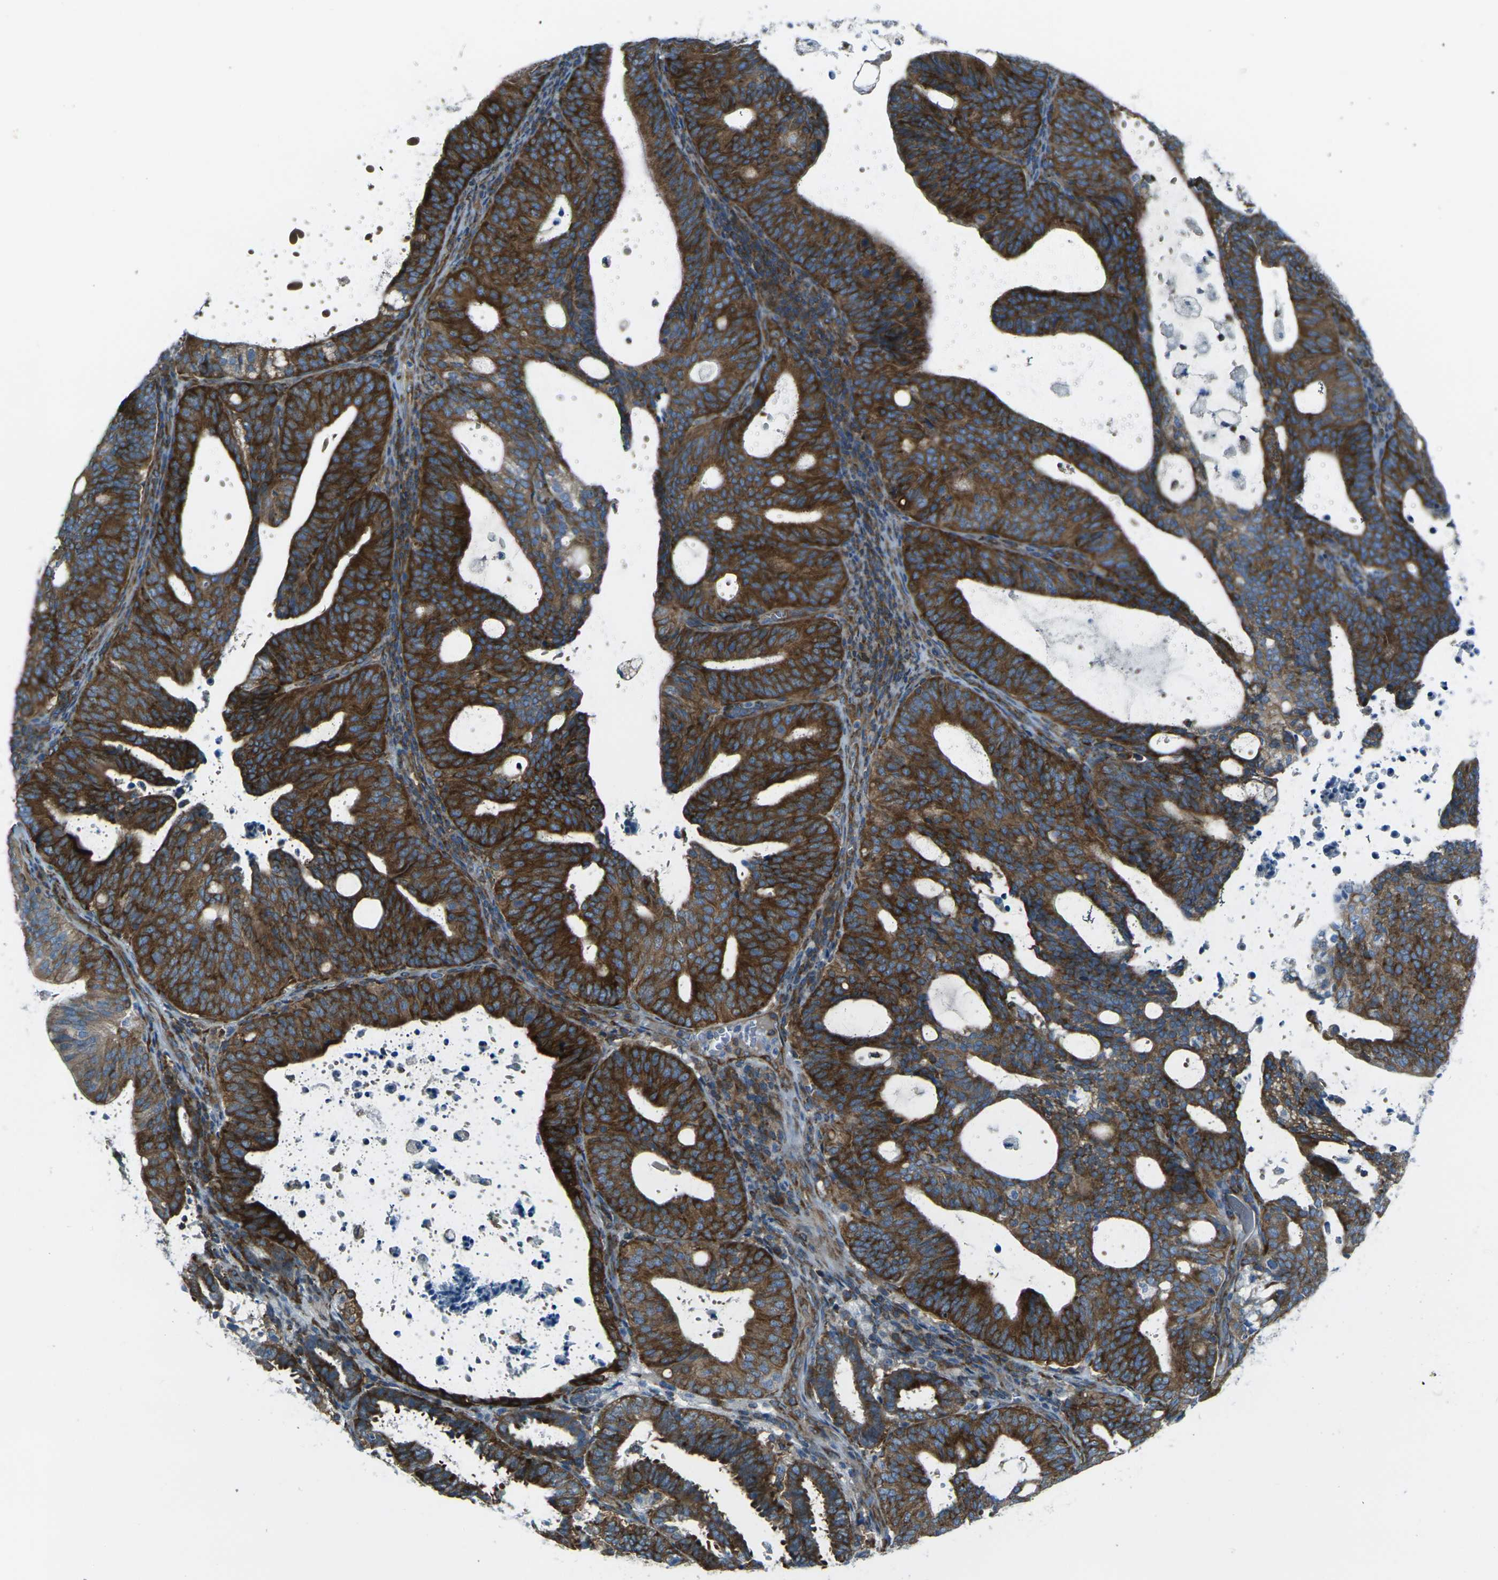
{"staining": {"intensity": "strong", "quantity": ">75%", "location": "cytoplasmic/membranous"}, "tissue": "endometrial cancer", "cell_type": "Tumor cells", "image_type": "cancer", "snomed": [{"axis": "morphology", "description": "Adenocarcinoma, NOS"}, {"axis": "topography", "description": "Uterus"}], "caption": "The photomicrograph shows immunohistochemical staining of endometrial cancer (adenocarcinoma). There is strong cytoplasmic/membranous positivity is present in about >75% of tumor cells. (IHC, brightfield microscopy, high magnification).", "gene": "CELSR2", "patient": {"sex": "female", "age": 83}}